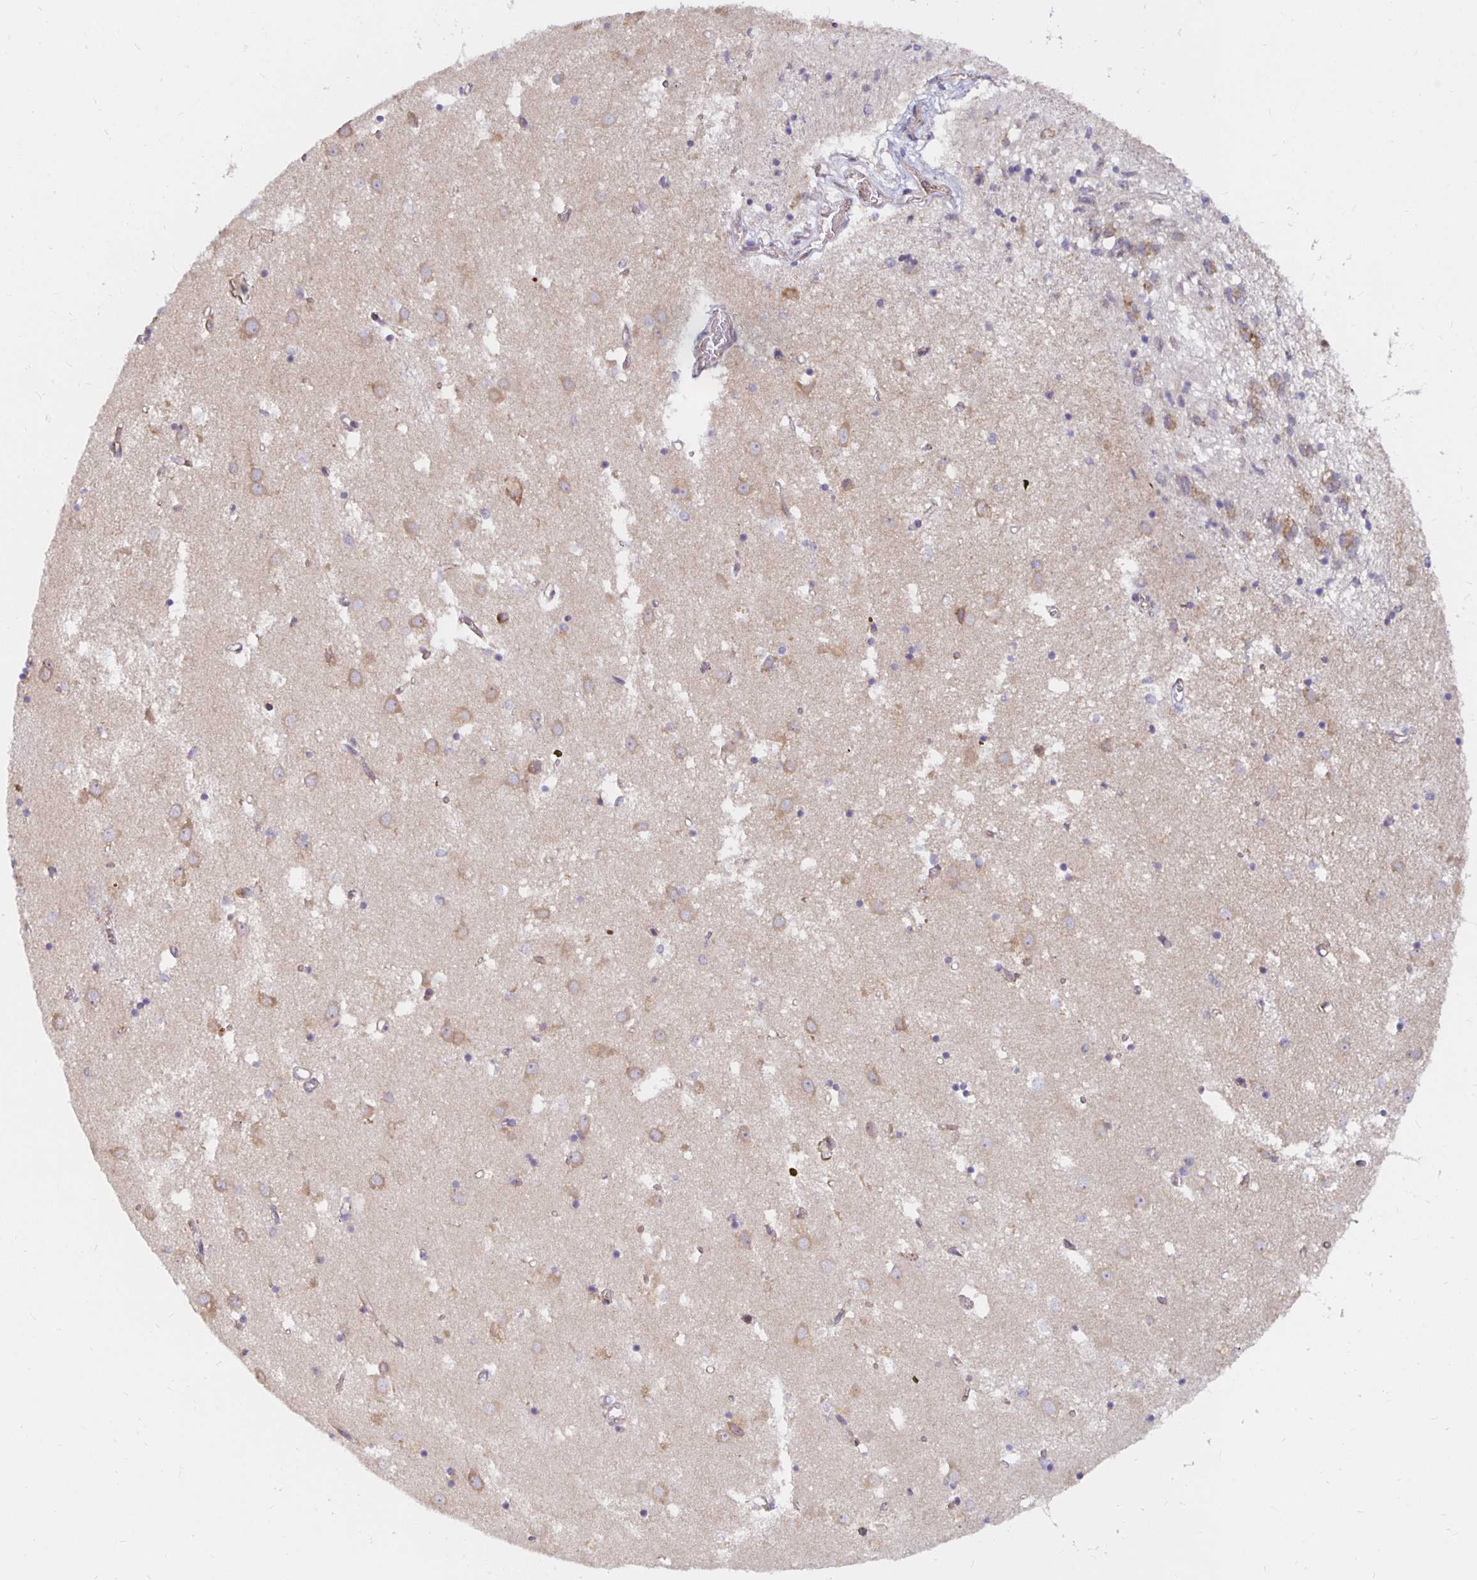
{"staining": {"intensity": "moderate", "quantity": "25%-75%", "location": "cytoplasmic/membranous"}, "tissue": "caudate", "cell_type": "Glial cells", "image_type": "normal", "snomed": [{"axis": "morphology", "description": "Normal tissue, NOS"}, {"axis": "topography", "description": "Lateral ventricle wall"}], "caption": "Approximately 25%-75% of glial cells in benign human caudate show moderate cytoplasmic/membranous protein expression as visualized by brown immunohistochemical staining.", "gene": "MRPL28", "patient": {"sex": "male", "age": 70}}